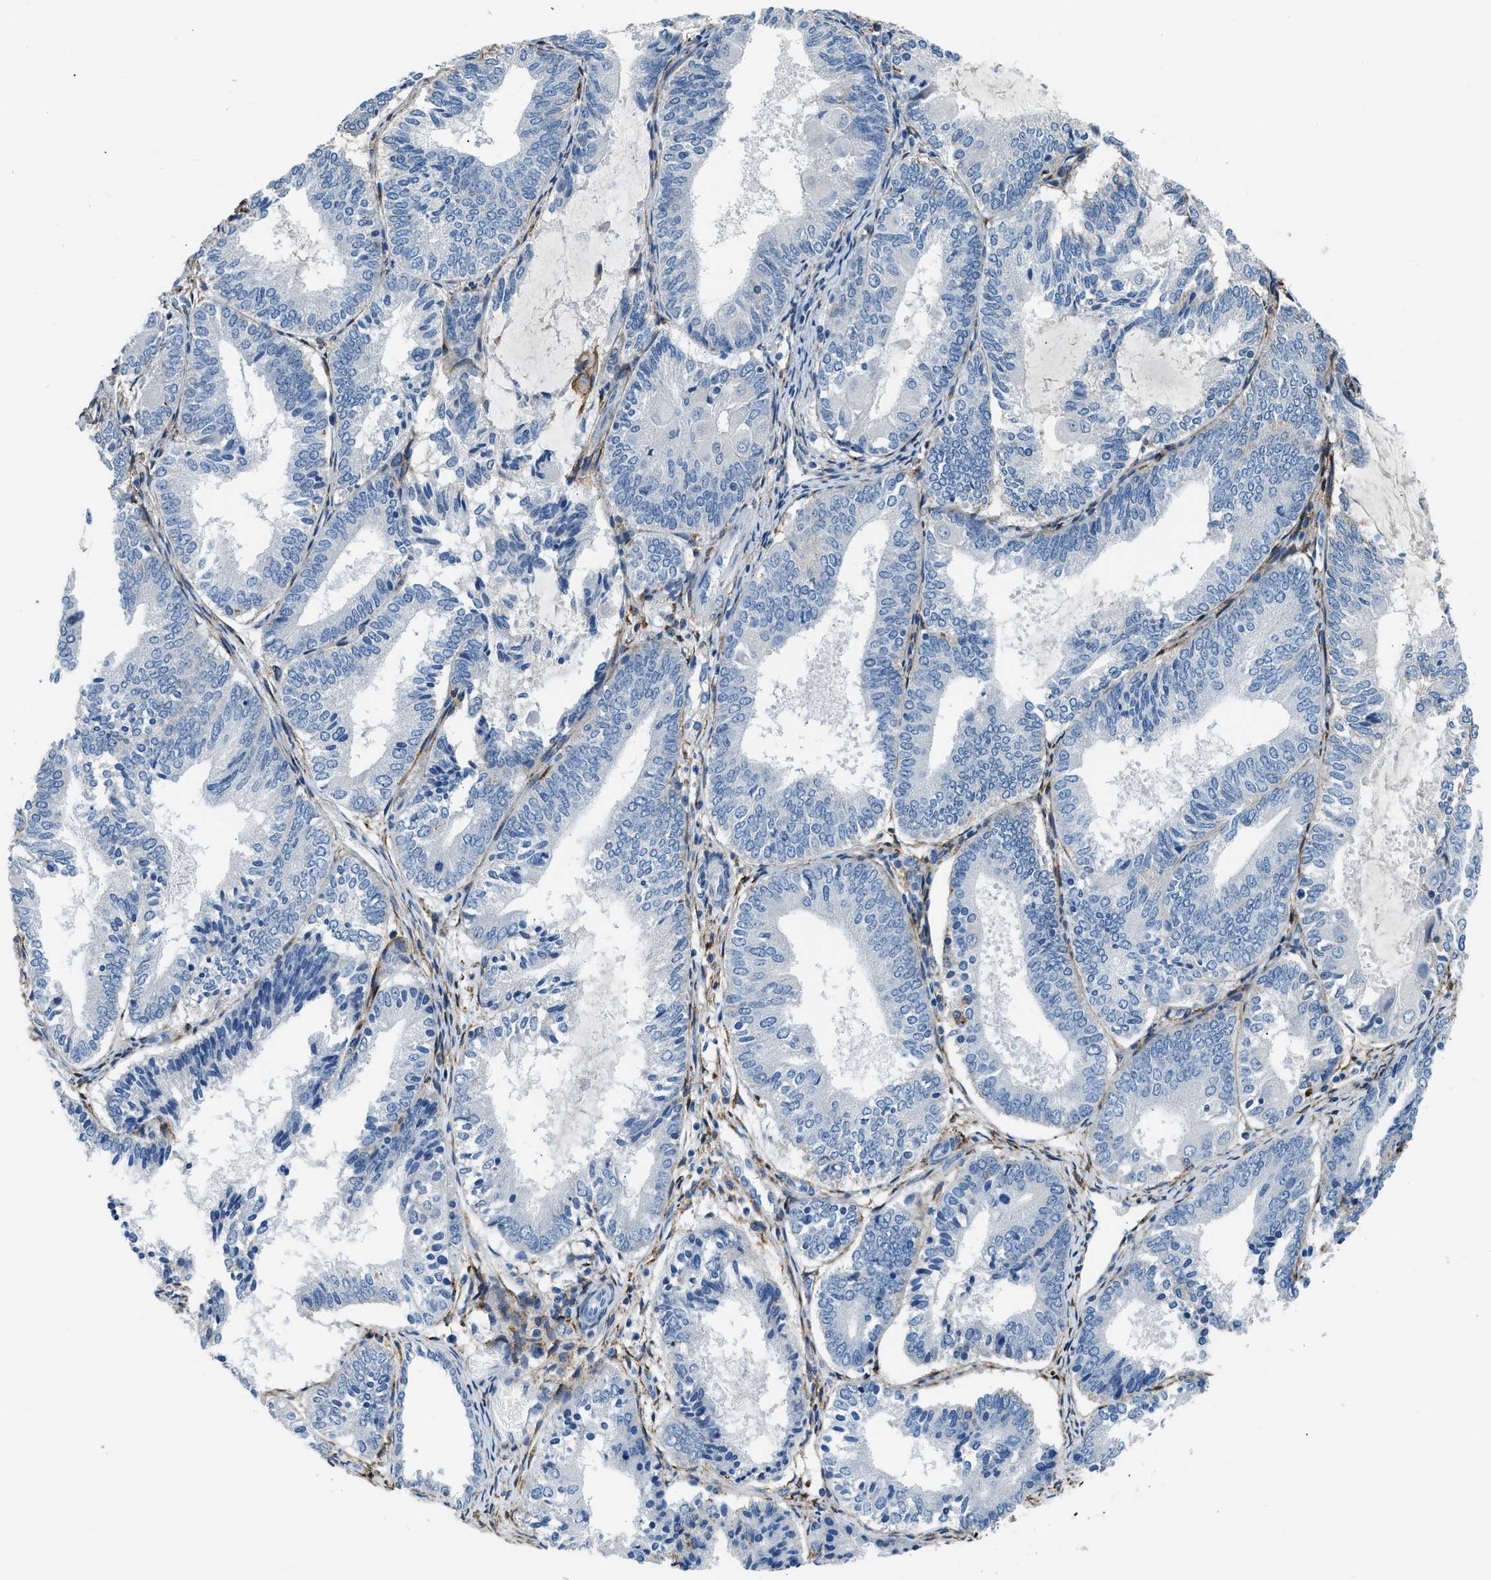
{"staining": {"intensity": "negative", "quantity": "none", "location": "none"}, "tissue": "endometrial cancer", "cell_type": "Tumor cells", "image_type": "cancer", "snomed": [{"axis": "morphology", "description": "Adenocarcinoma, NOS"}, {"axis": "topography", "description": "Endometrium"}], "caption": "This is a histopathology image of immunohistochemistry (IHC) staining of endometrial adenocarcinoma, which shows no positivity in tumor cells.", "gene": "LRP1", "patient": {"sex": "female", "age": 81}}